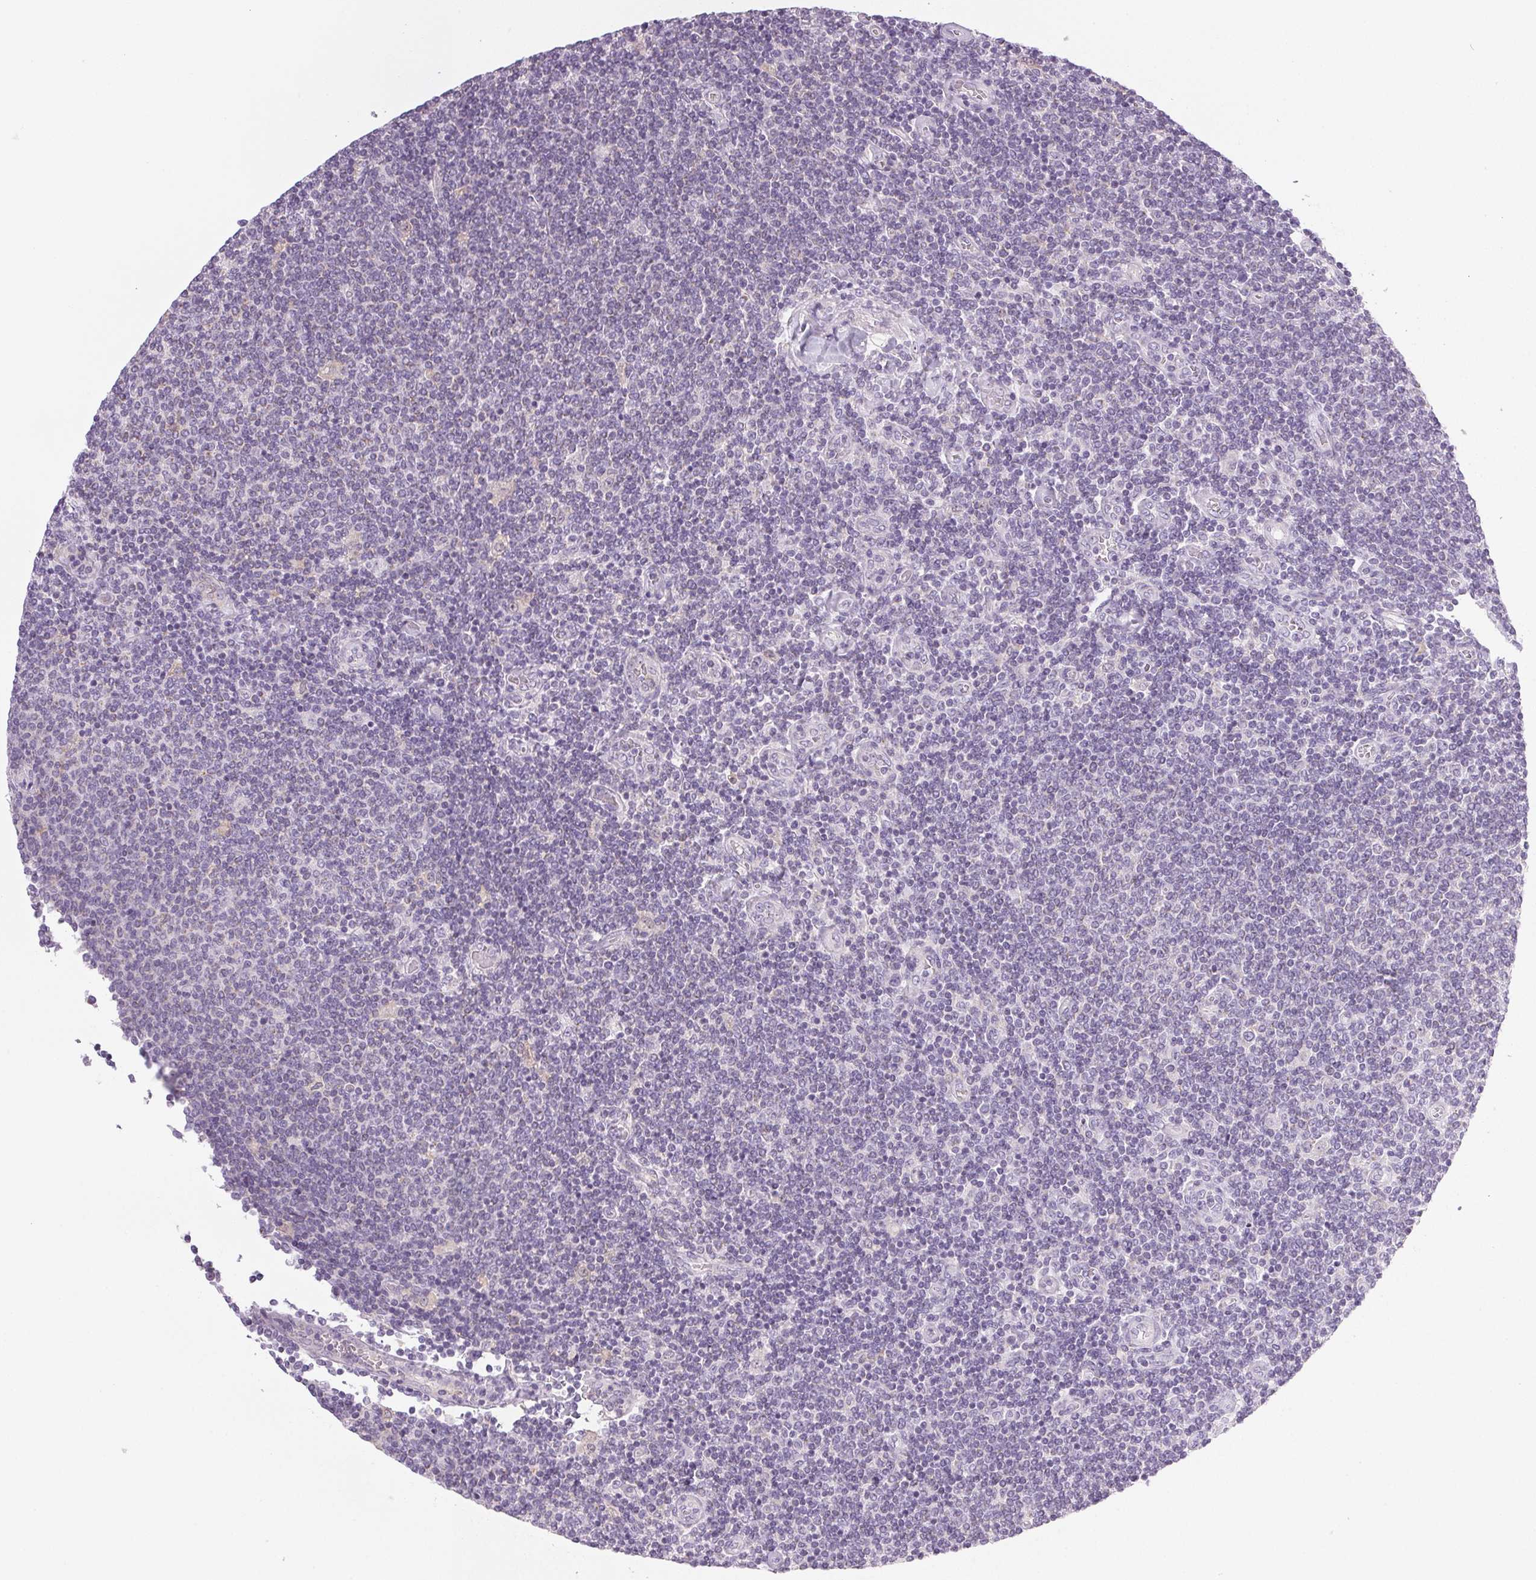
{"staining": {"intensity": "negative", "quantity": "none", "location": "none"}, "tissue": "lymphoma", "cell_type": "Tumor cells", "image_type": "cancer", "snomed": [{"axis": "morphology", "description": "Malignant lymphoma, non-Hodgkin's type, Low grade"}, {"axis": "topography", "description": "Lymph node"}], "caption": "A photomicrograph of lymphoma stained for a protein demonstrates no brown staining in tumor cells.", "gene": "COL7A1", "patient": {"sex": "male", "age": 52}}